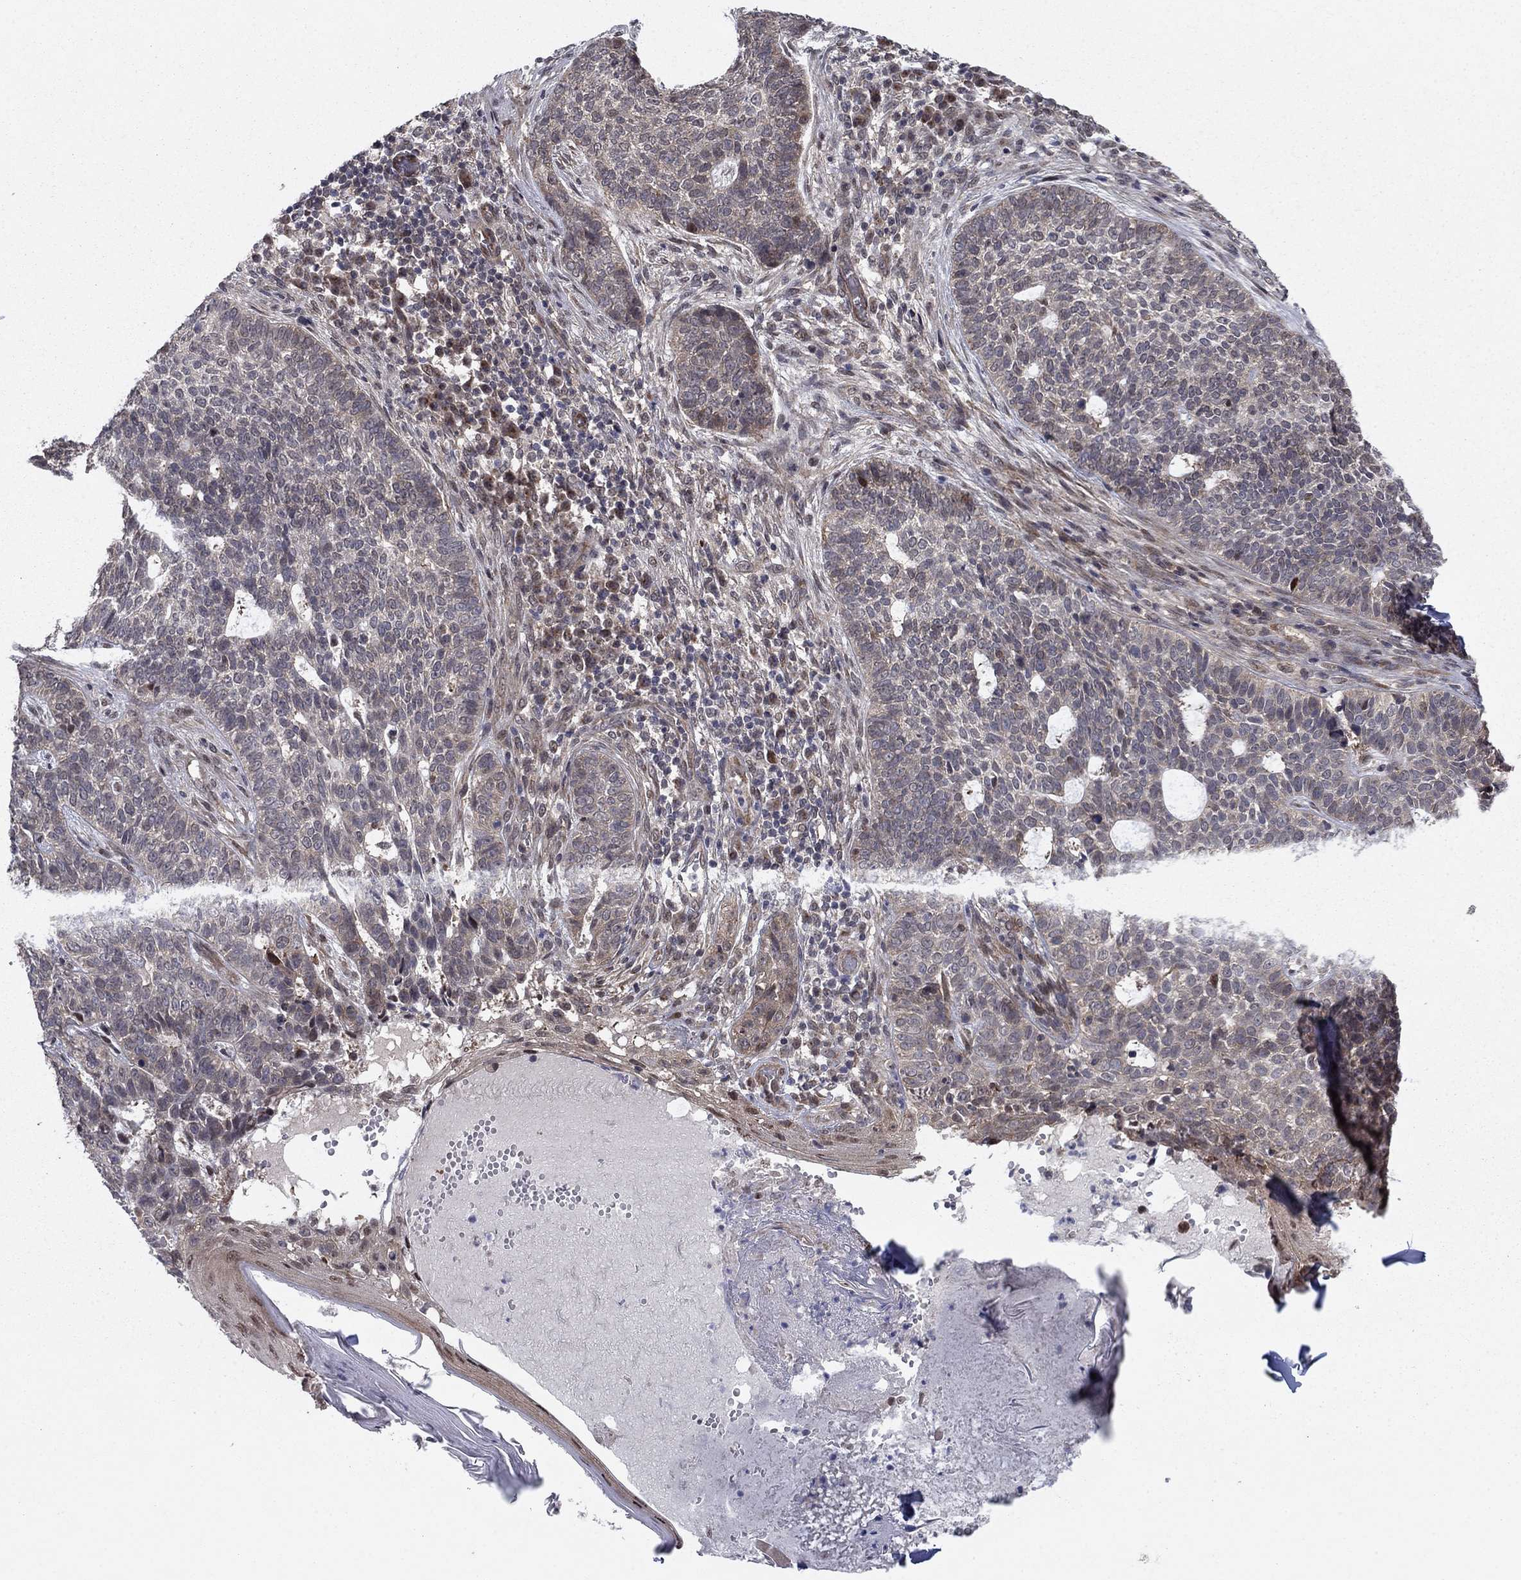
{"staining": {"intensity": "negative", "quantity": "none", "location": "none"}, "tissue": "skin cancer", "cell_type": "Tumor cells", "image_type": "cancer", "snomed": [{"axis": "morphology", "description": "Basal cell carcinoma"}, {"axis": "topography", "description": "Skin"}], "caption": "This is a micrograph of IHC staining of basal cell carcinoma (skin), which shows no staining in tumor cells.", "gene": "PSMC1", "patient": {"sex": "female", "age": 69}}